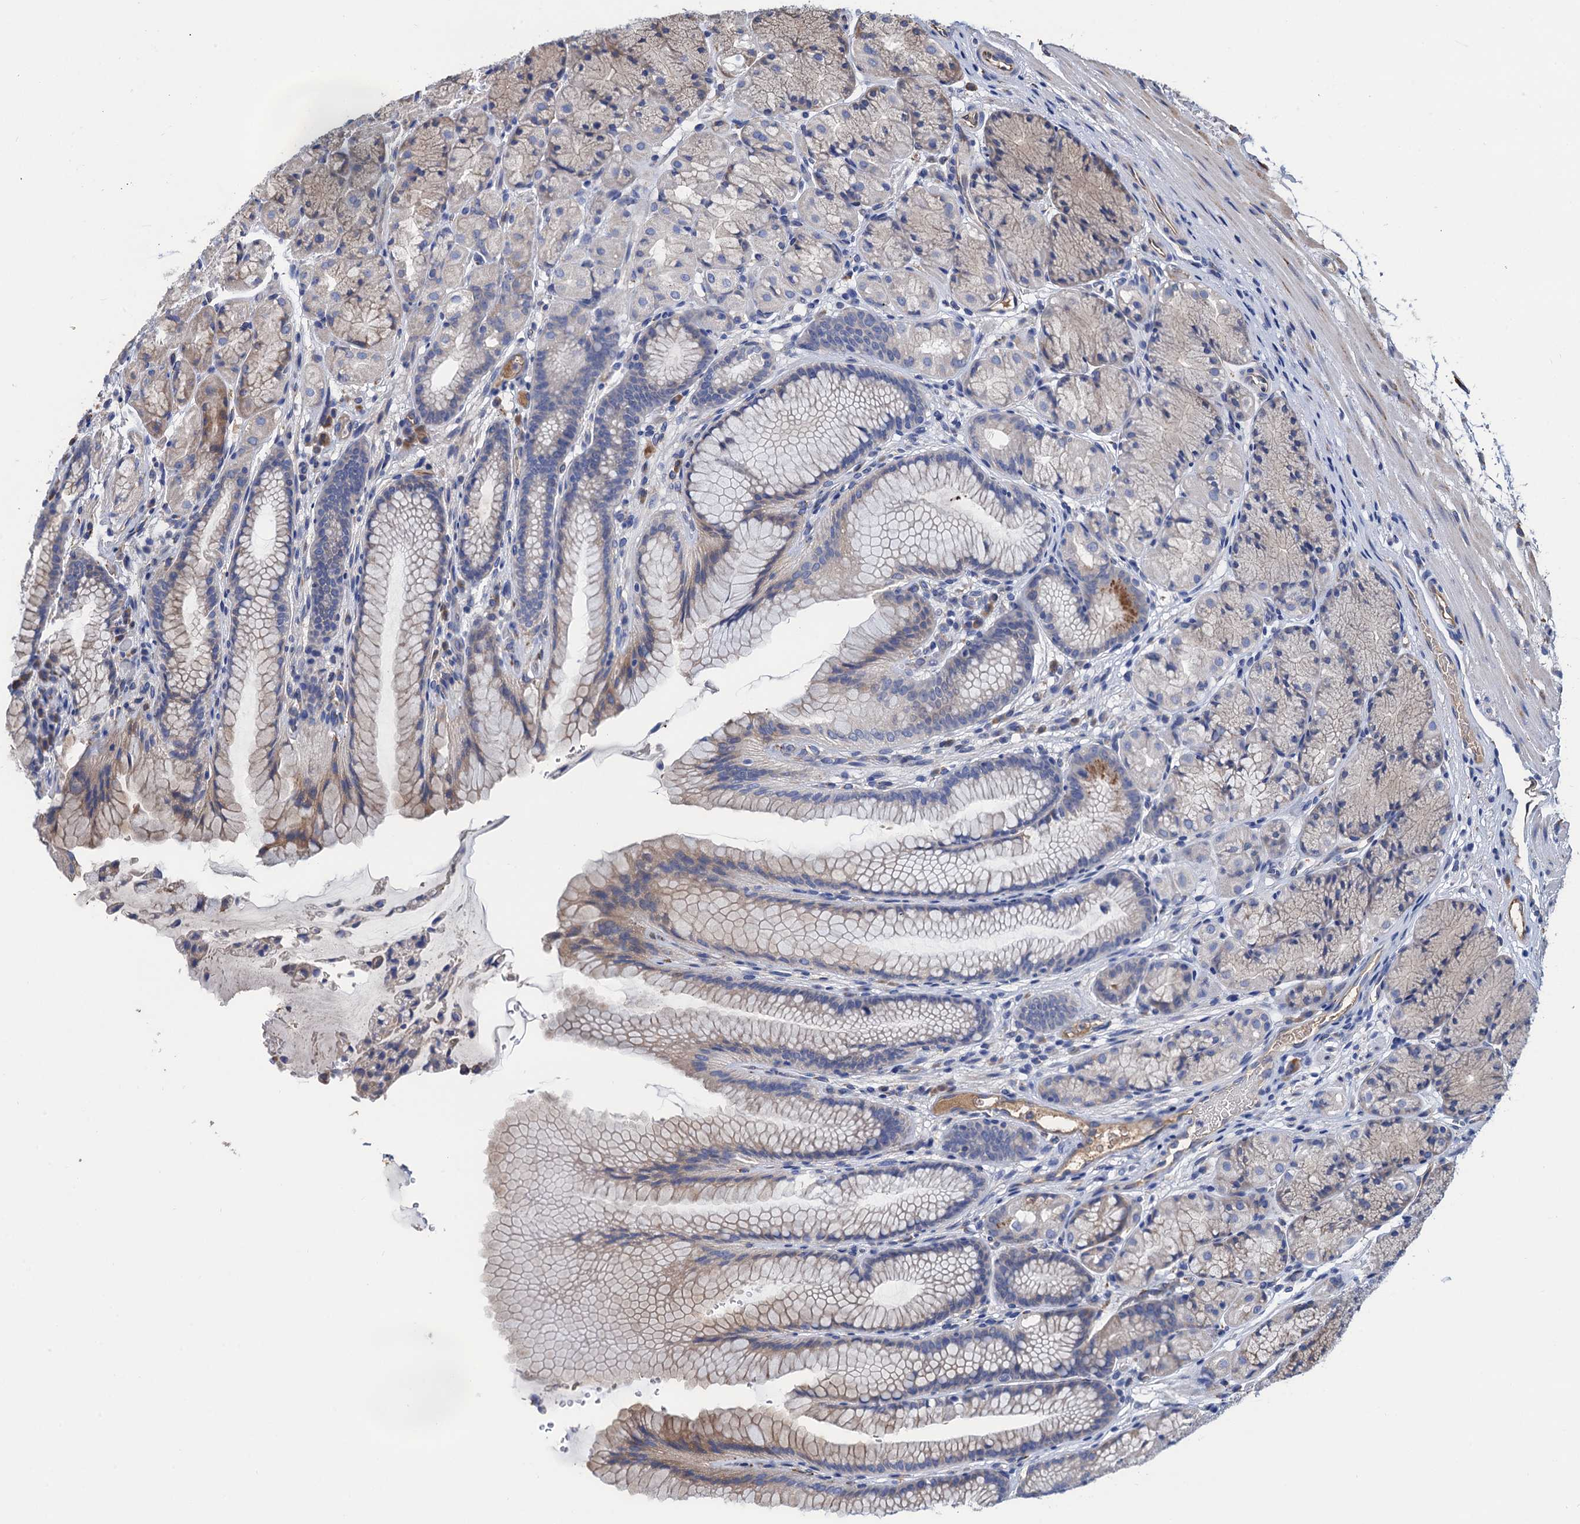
{"staining": {"intensity": "weak", "quantity": "25%-75%", "location": "cytoplasmic/membranous"}, "tissue": "stomach", "cell_type": "Glandular cells", "image_type": "normal", "snomed": [{"axis": "morphology", "description": "Normal tissue, NOS"}, {"axis": "topography", "description": "Stomach"}], "caption": "IHC (DAB (3,3'-diaminobenzidine)) staining of unremarkable stomach reveals weak cytoplasmic/membranous protein staining in approximately 25%-75% of glandular cells. (Brightfield microscopy of DAB IHC at high magnification).", "gene": "CNNM1", "patient": {"sex": "male", "age": 63}}